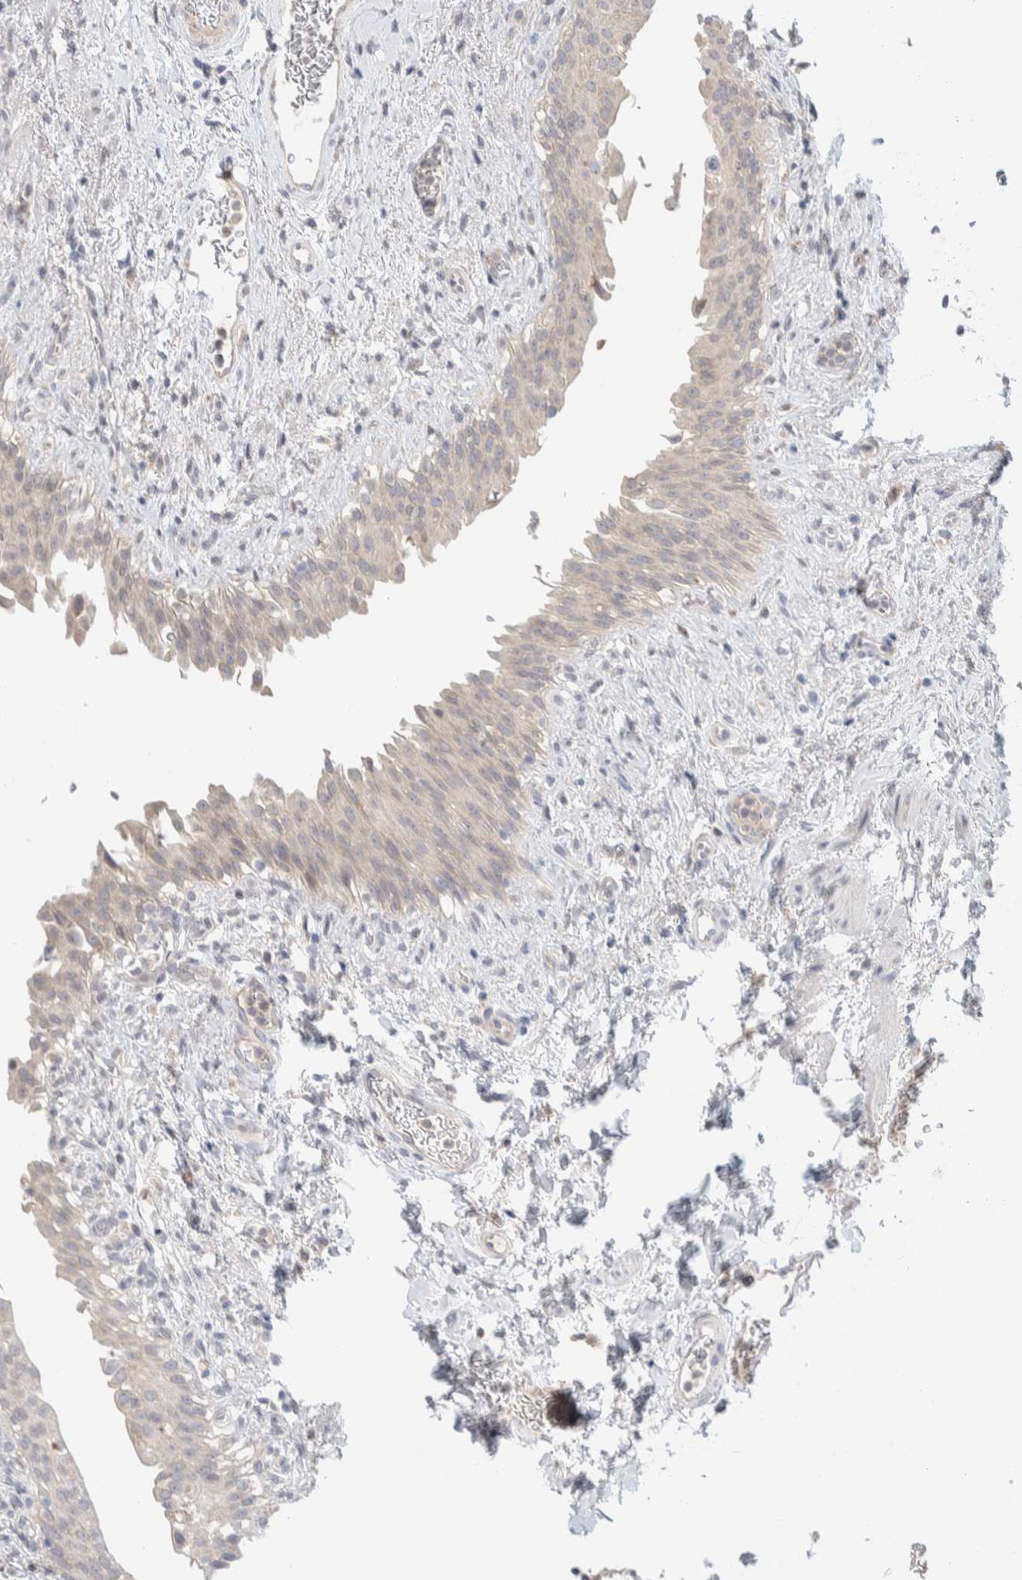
{"staining": {"intensity": "negative", "quantity": "none", "location": "none"}, "tissue": "urinary bladder", "cell_type": "Urothelial cells", "image_type": "normal", "snomed": [{"axis": "morphology", "description": "Normal tissue, NOS"}, {"axis": "topography", "description": "Urinary bladder"}], "caption": "IHC of benign urinary bladder exhibits no staining in urothelial cells.", "gene": "RUSF1", "patient": {"sex": "female", "age": 60}}